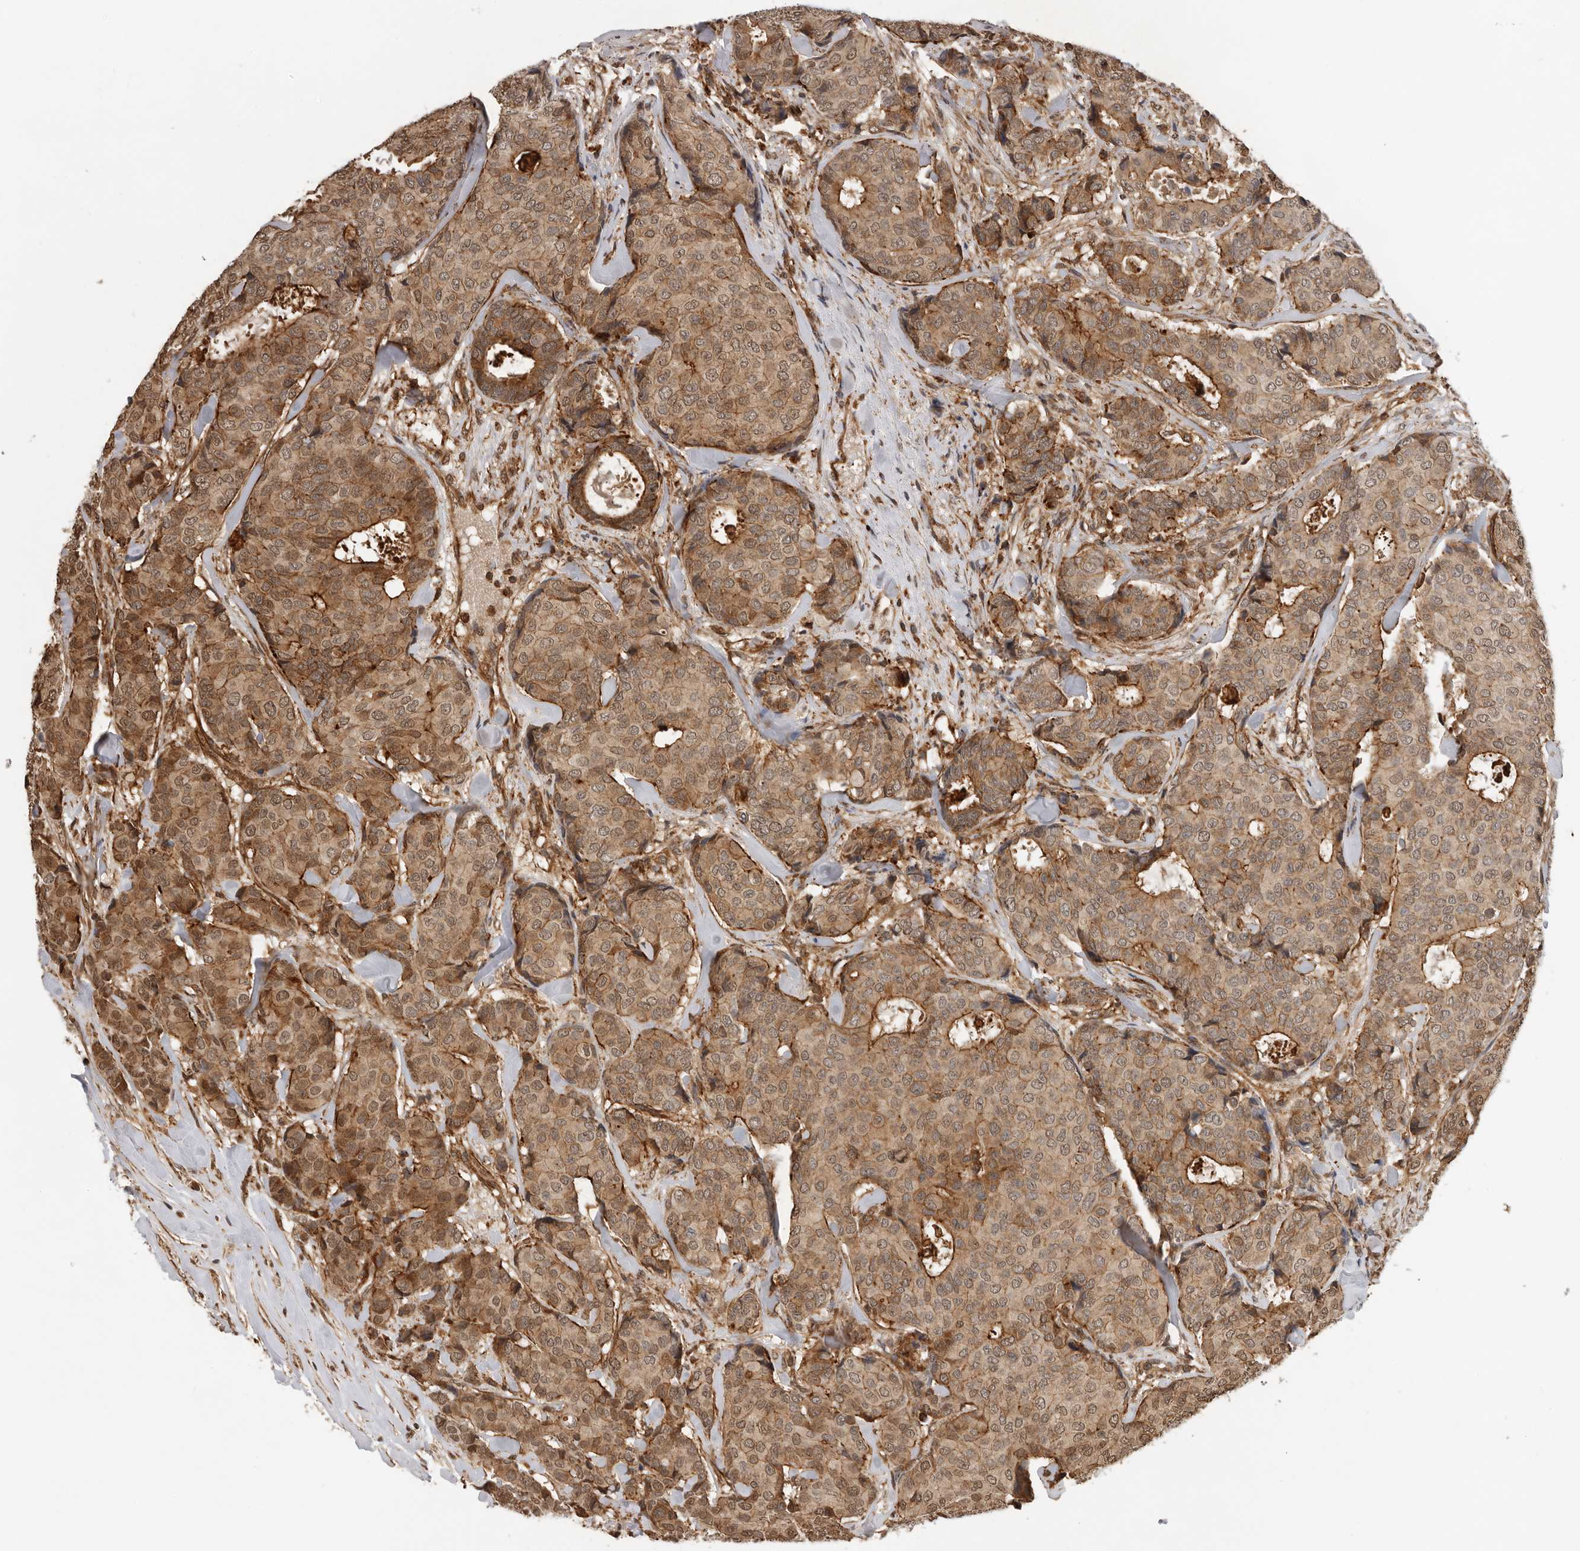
{"staining": {"intensity": "strong", "quantity": ">75%", "location": "cytoplasmic/membranous"}, "tissue": "breast cancer", "cell_type": "Tumor cells", "image_type": "cancer", "snomed": [{"axis": "morphology", "description": "Duct carcinoma"}, {"axis": "topography", "description": "Breast"}], "caption": "There is high levels of strong cytoplasmic/membranous expression in tumor cells of breast cancer, as demonstrated by immunohistochemical staining (brown color).", "gene": "RNF157", "patient": {"sex": "female", "age": 75}}